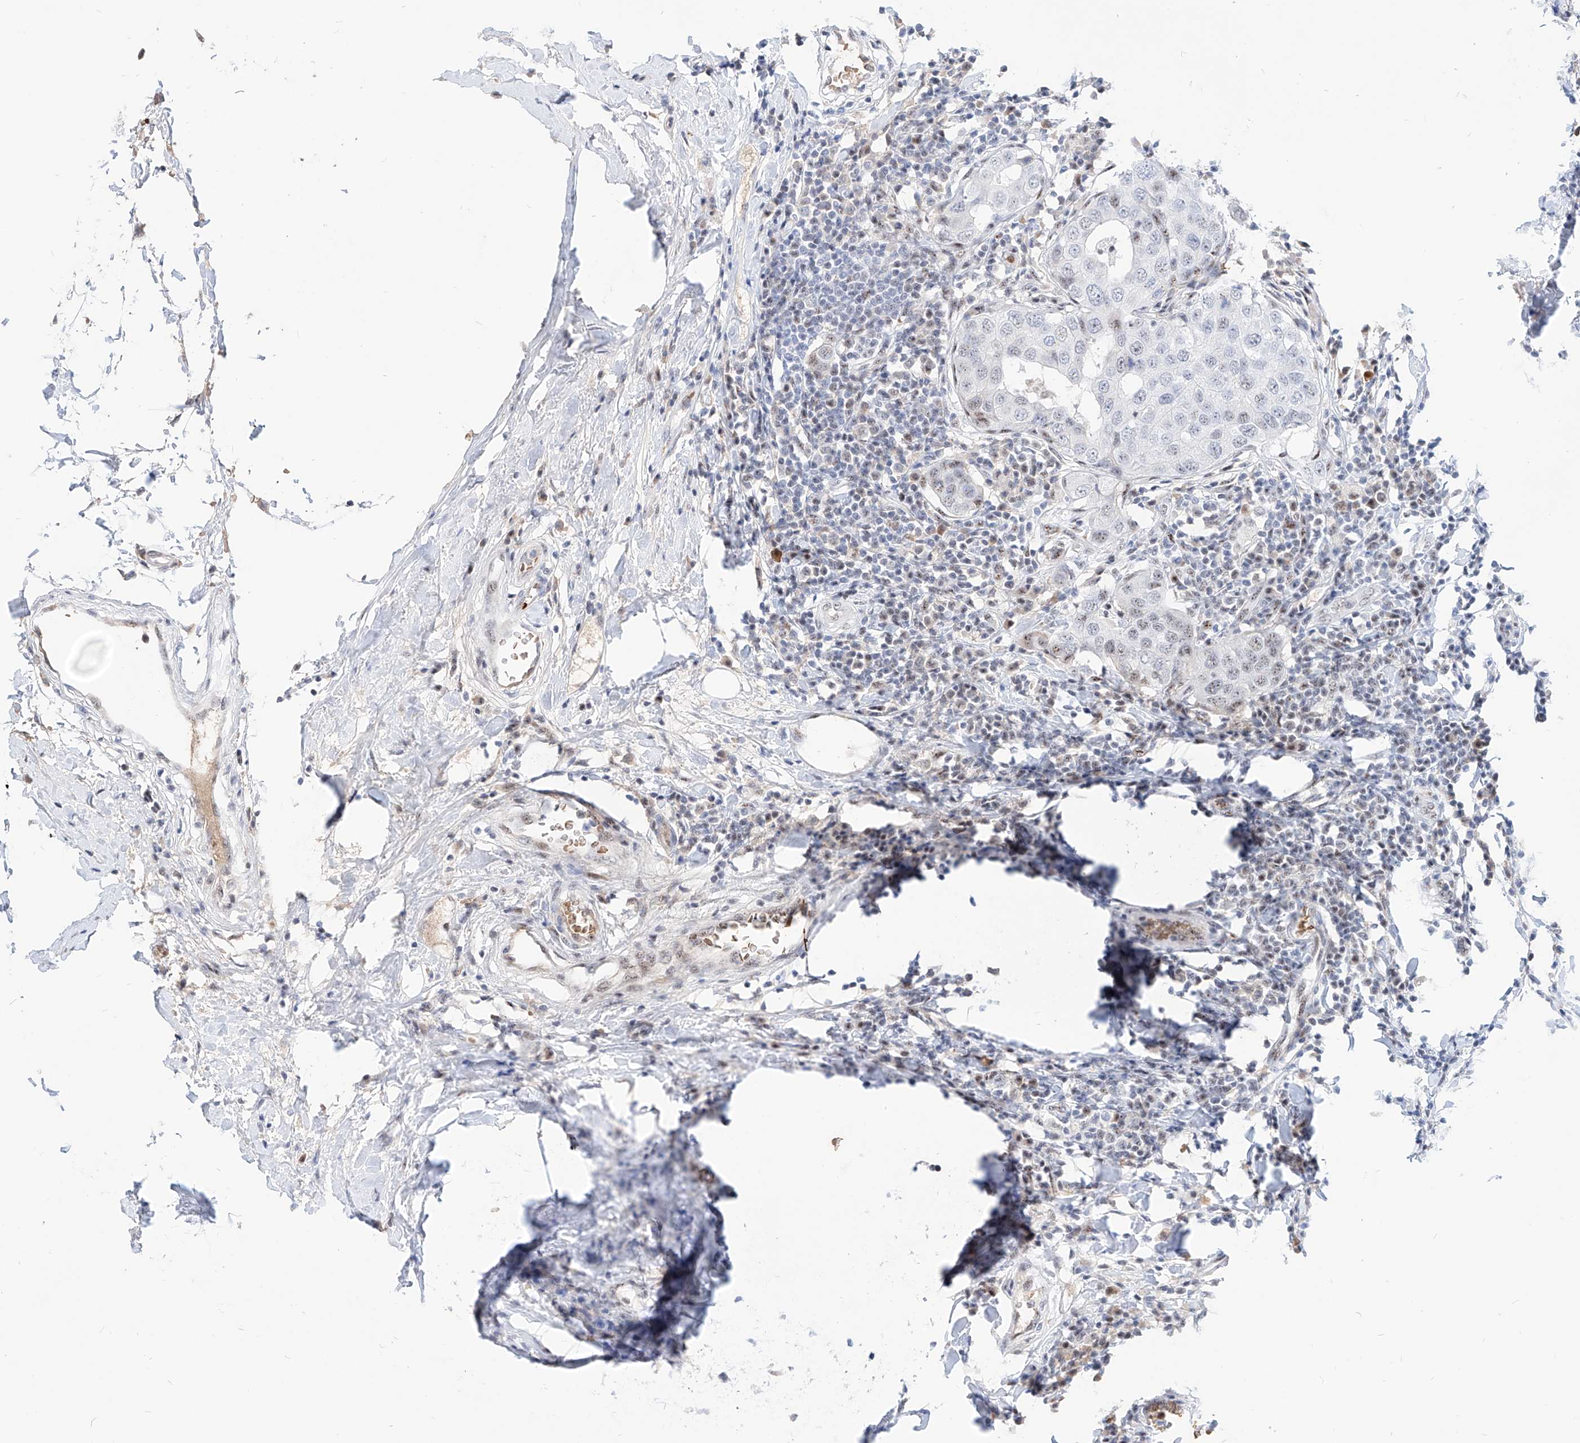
{"staining": {"intensity": "moderate", "quantity": "25%-75%", "location": "nuclear"}, "tissue": "breast cancer", "cell_type": "Tumor cells", "image_type": "cancer", "snomed": [{"axis": "morphology", "description": "Duct carcinoma"}, {"axis": "topography", "description": "Breast"}], "caption": "An IHC histopathology image of neoplastic tissue is shown. Protein staining in brown highlights moderate nuclear positivity in breast cancer (invasive ductal carcinoma) within tumor cells.", "gene": "ZFP42", "patient": {"sex": "female", "age": 27}}